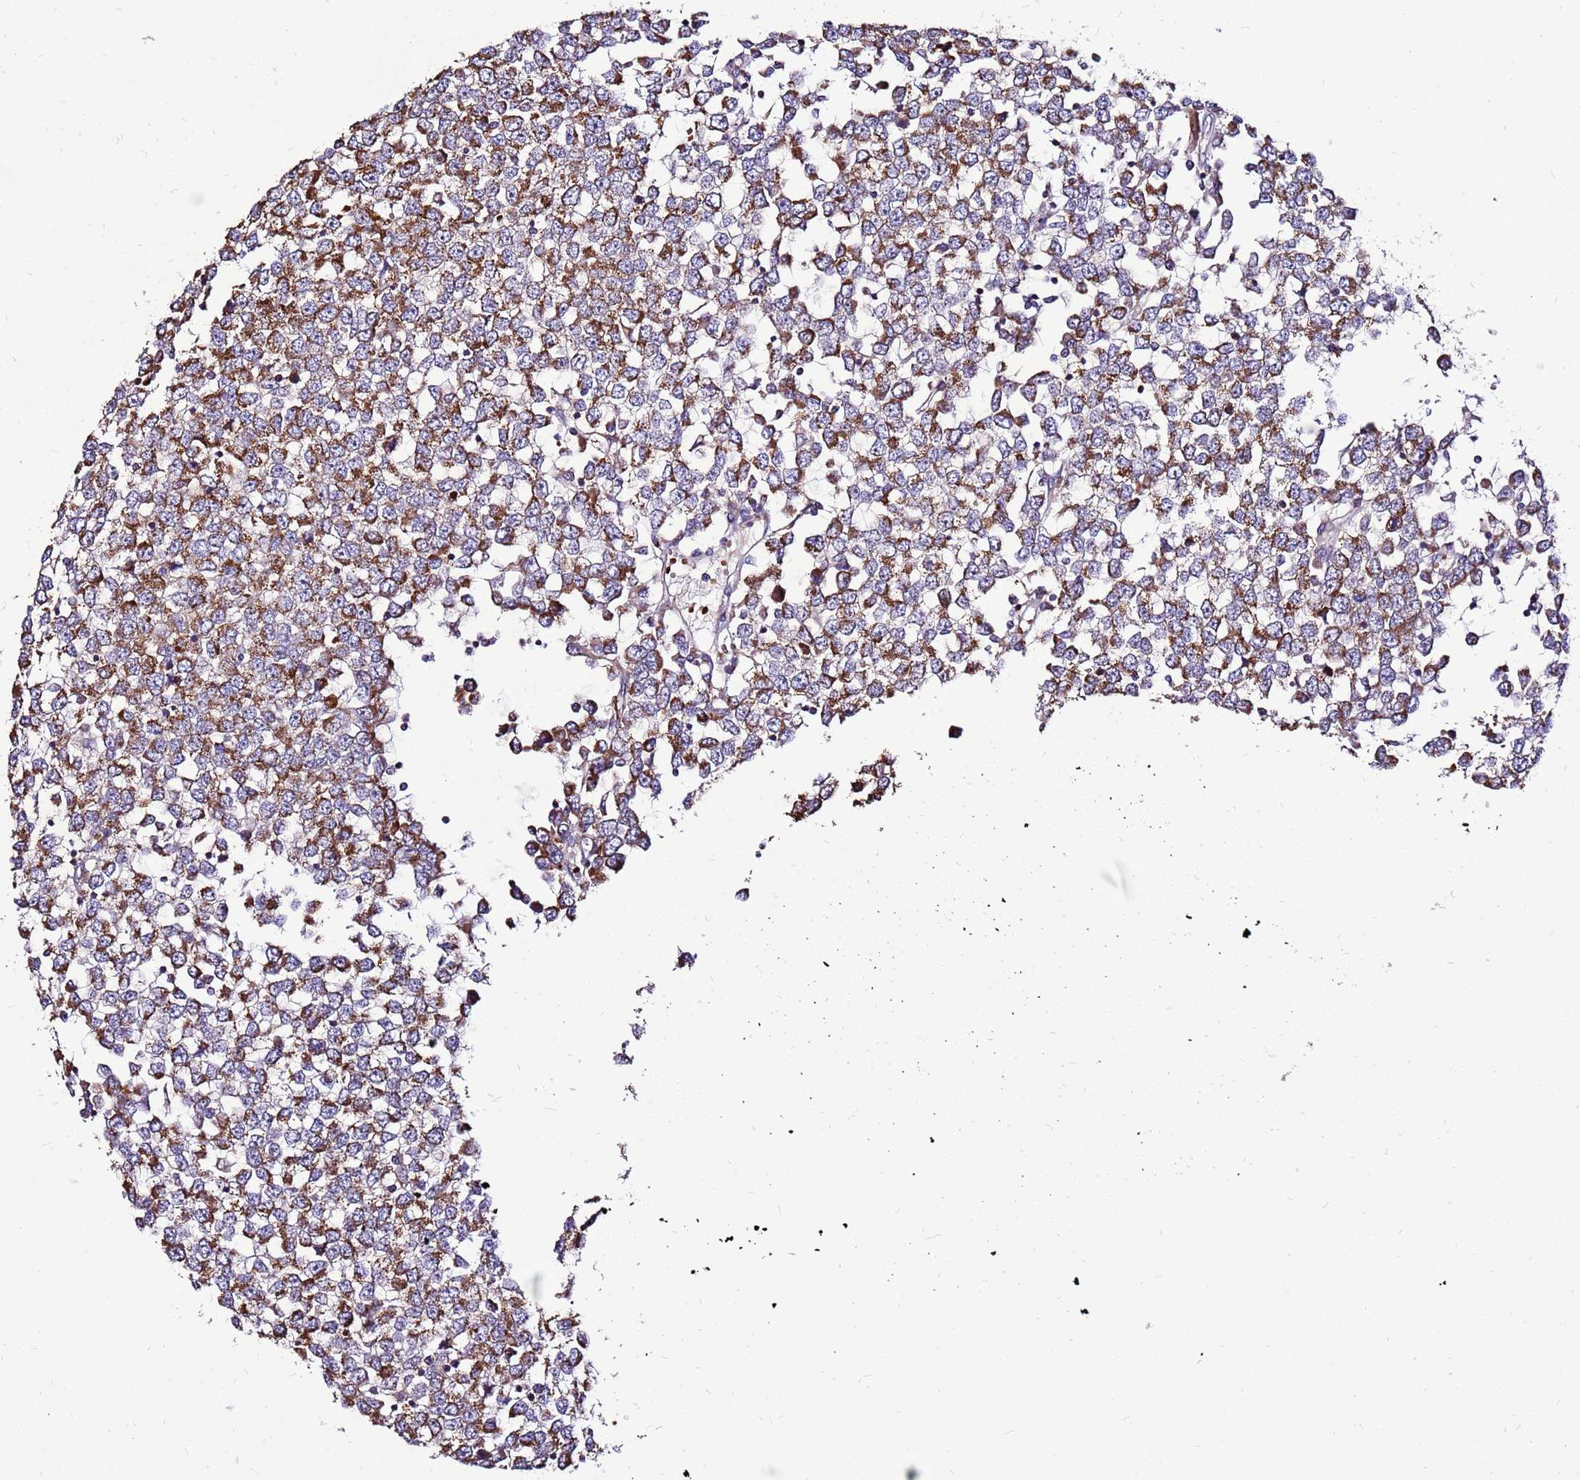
{"staining": {"intensity": "moderate", "quantity": ">75%", "location": "cytoplasmic/membranous"}, "tissue": "testis cancer", "cell_type": "Tumor cells", "image_type": "cancer", "snomed": [{"axis": "morphology", "description": "Seminoma, NOS"}, {"axis": "topography", "description": "Testis"}], "caption": "A histopathology image showing moderate cytoplasmic/membranous staining in approximately >75% of tumor cells in testis seminoma, as visualized by brown immunohistochemical staining.", "gene": "SPSB3", "patient": {"sex": "male", "age": 65}}